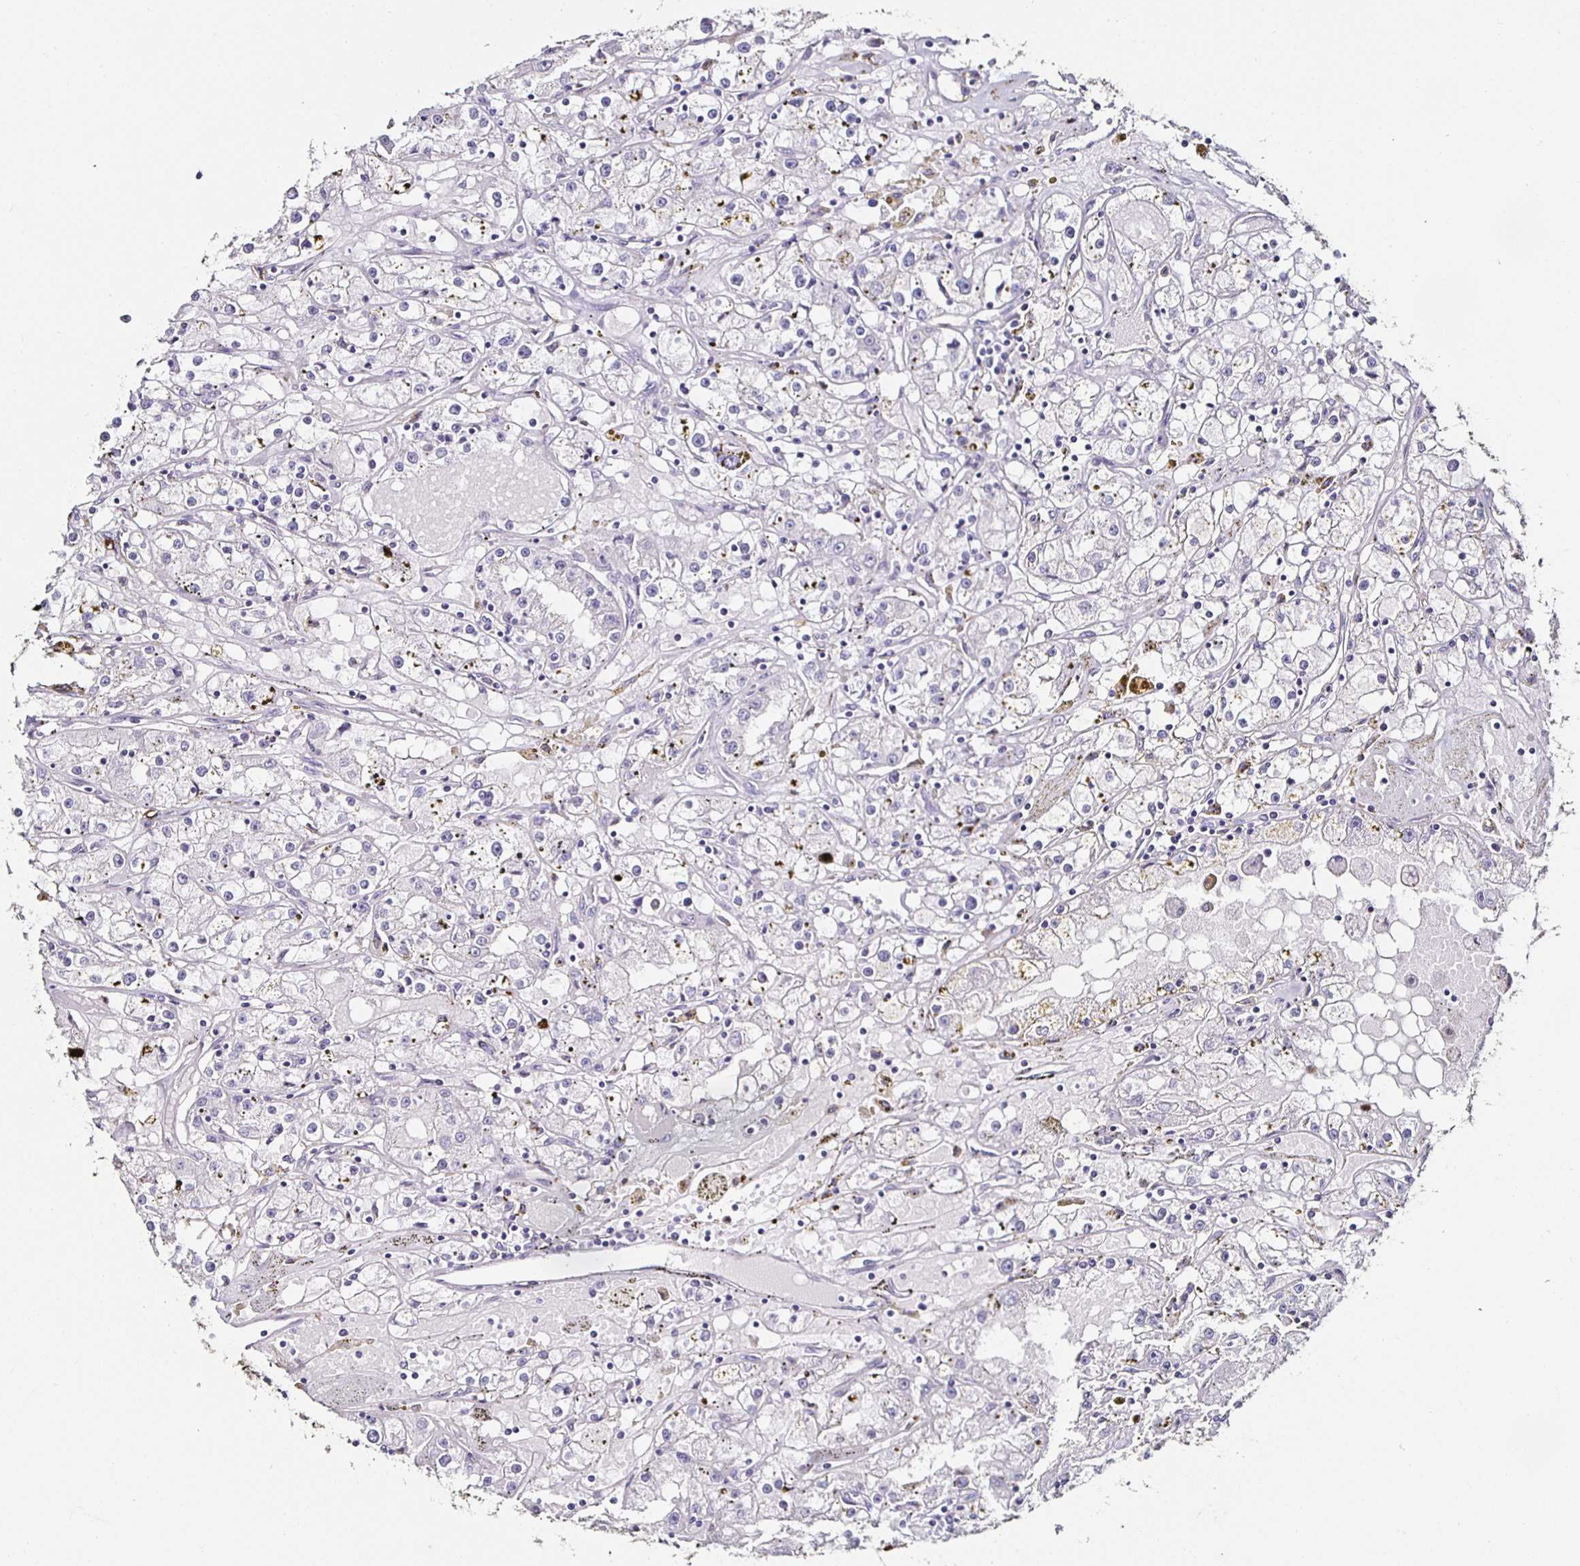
{"staining": {"intensity": "negative", "quantity": "none", "location": "none"}, "tissue": "renal cancer", "cell_type": "Tumor cells", "image_type": "cancer", "snomed": [{"axis": "morphology", "description": "Adenocarcinoma, NOS"}, {"axis": "topography", "description": "Kidney"}], "caption": "Renal cancer was stained to show a protein in brown. There is no significant staining in tumor cells.", "gene": "TLR4", "patient": {"sex": "male", "age": 56}}